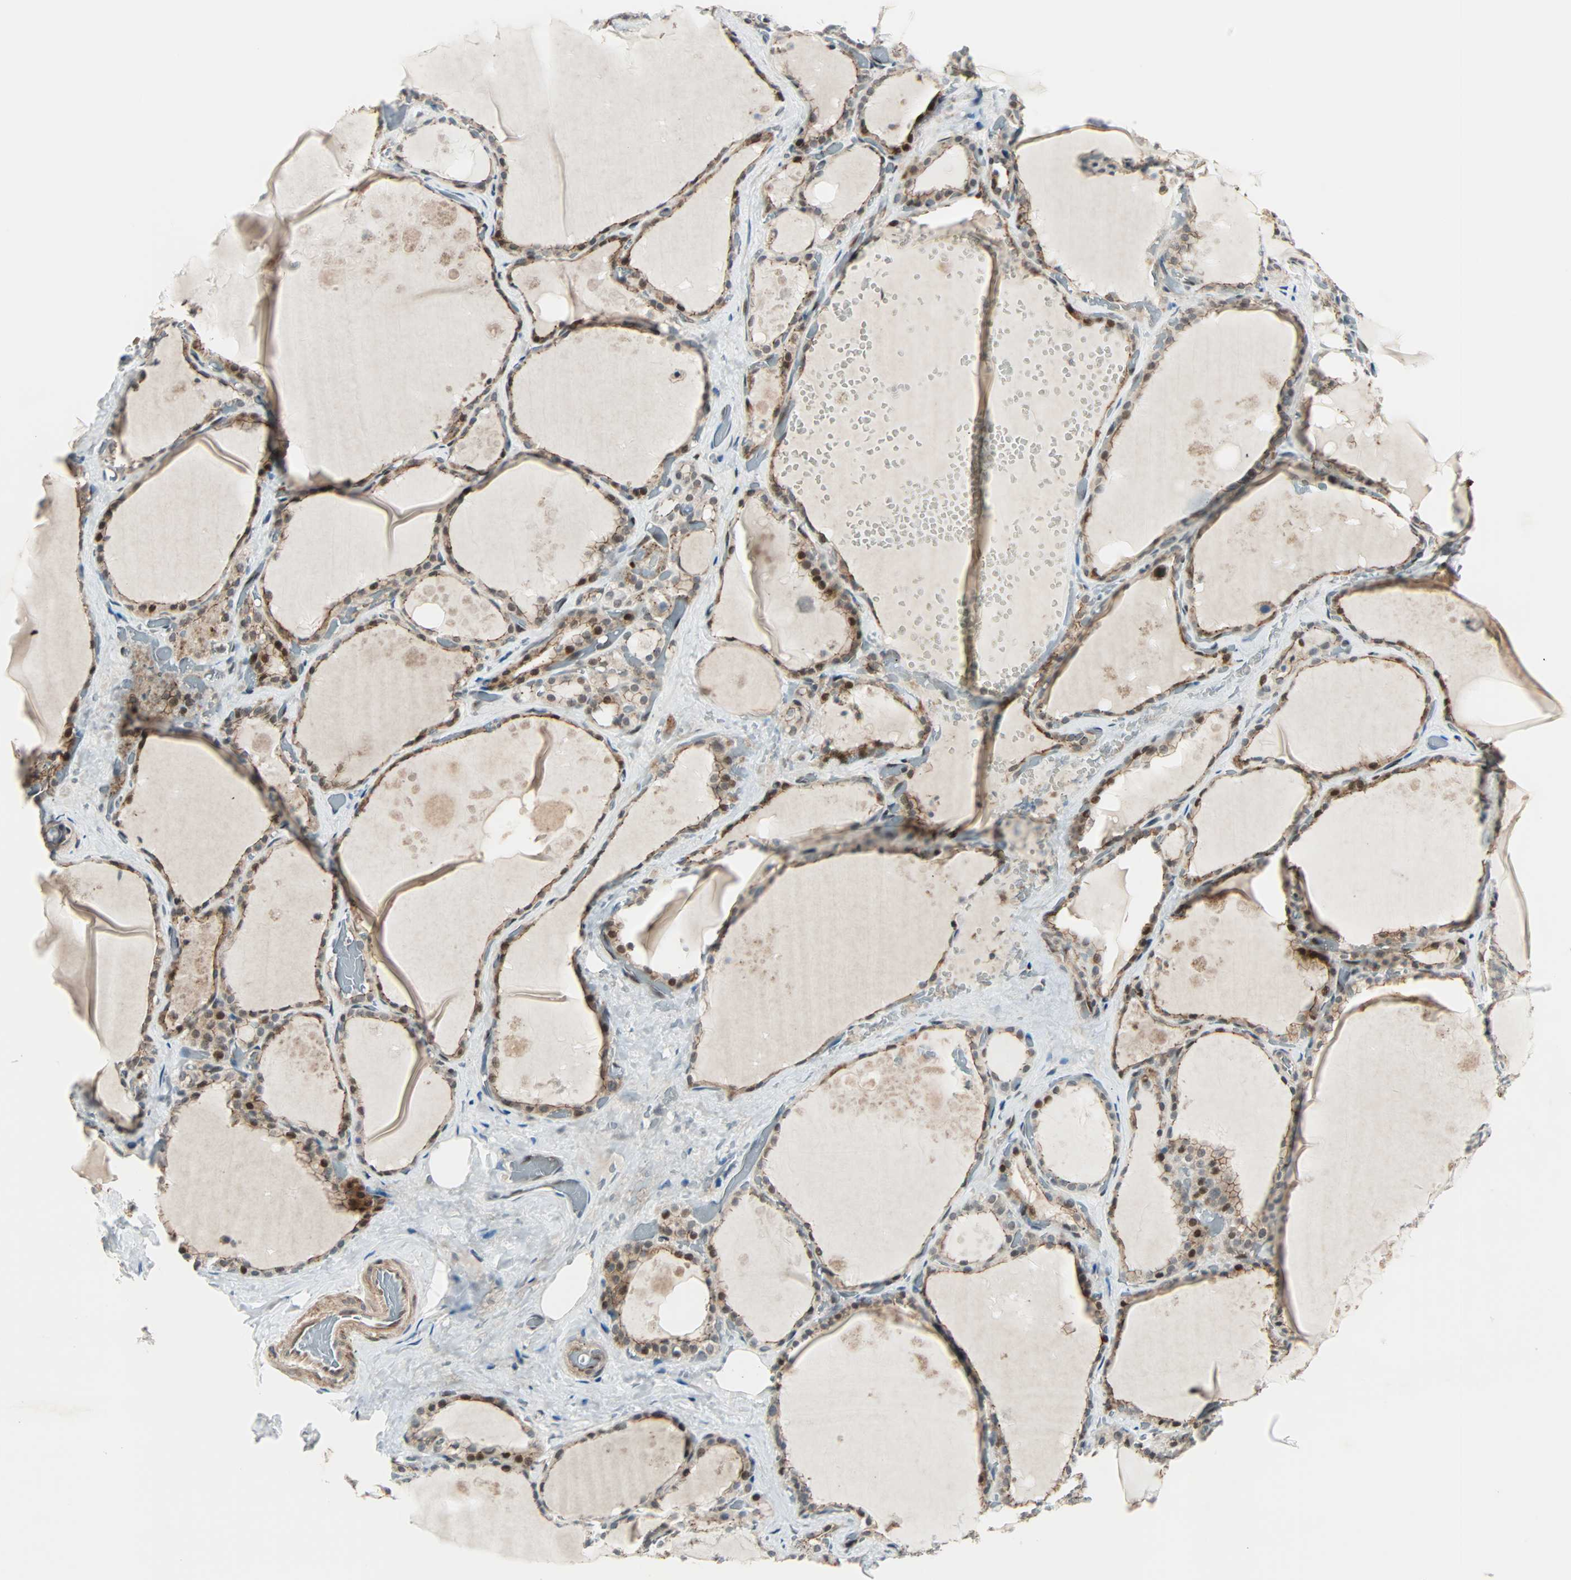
{"staining": {"intensity": "moderate", "quantity": "25%-75%", "location": "cytoplasmic/membranous,nuclear"}, "tissue": "thyroid gland", "cell_type": "Glandular cells", "image_type": "normal", "snomed": [{"axis": "morphology", "description": "Normal tissue, NOS"}, {"axis": "topography", "description": "Thyroid gland"}], "caption": "Approximately 25%-75% of glandular cells in unremarkable thyroid gland demonstrate moderate cytoplasmic/membranous,nuclear protein staining as visualized by brown immunohistochemical staining.", "gene": "CBX4", "patient": {"sex": "male", "age": 61}}